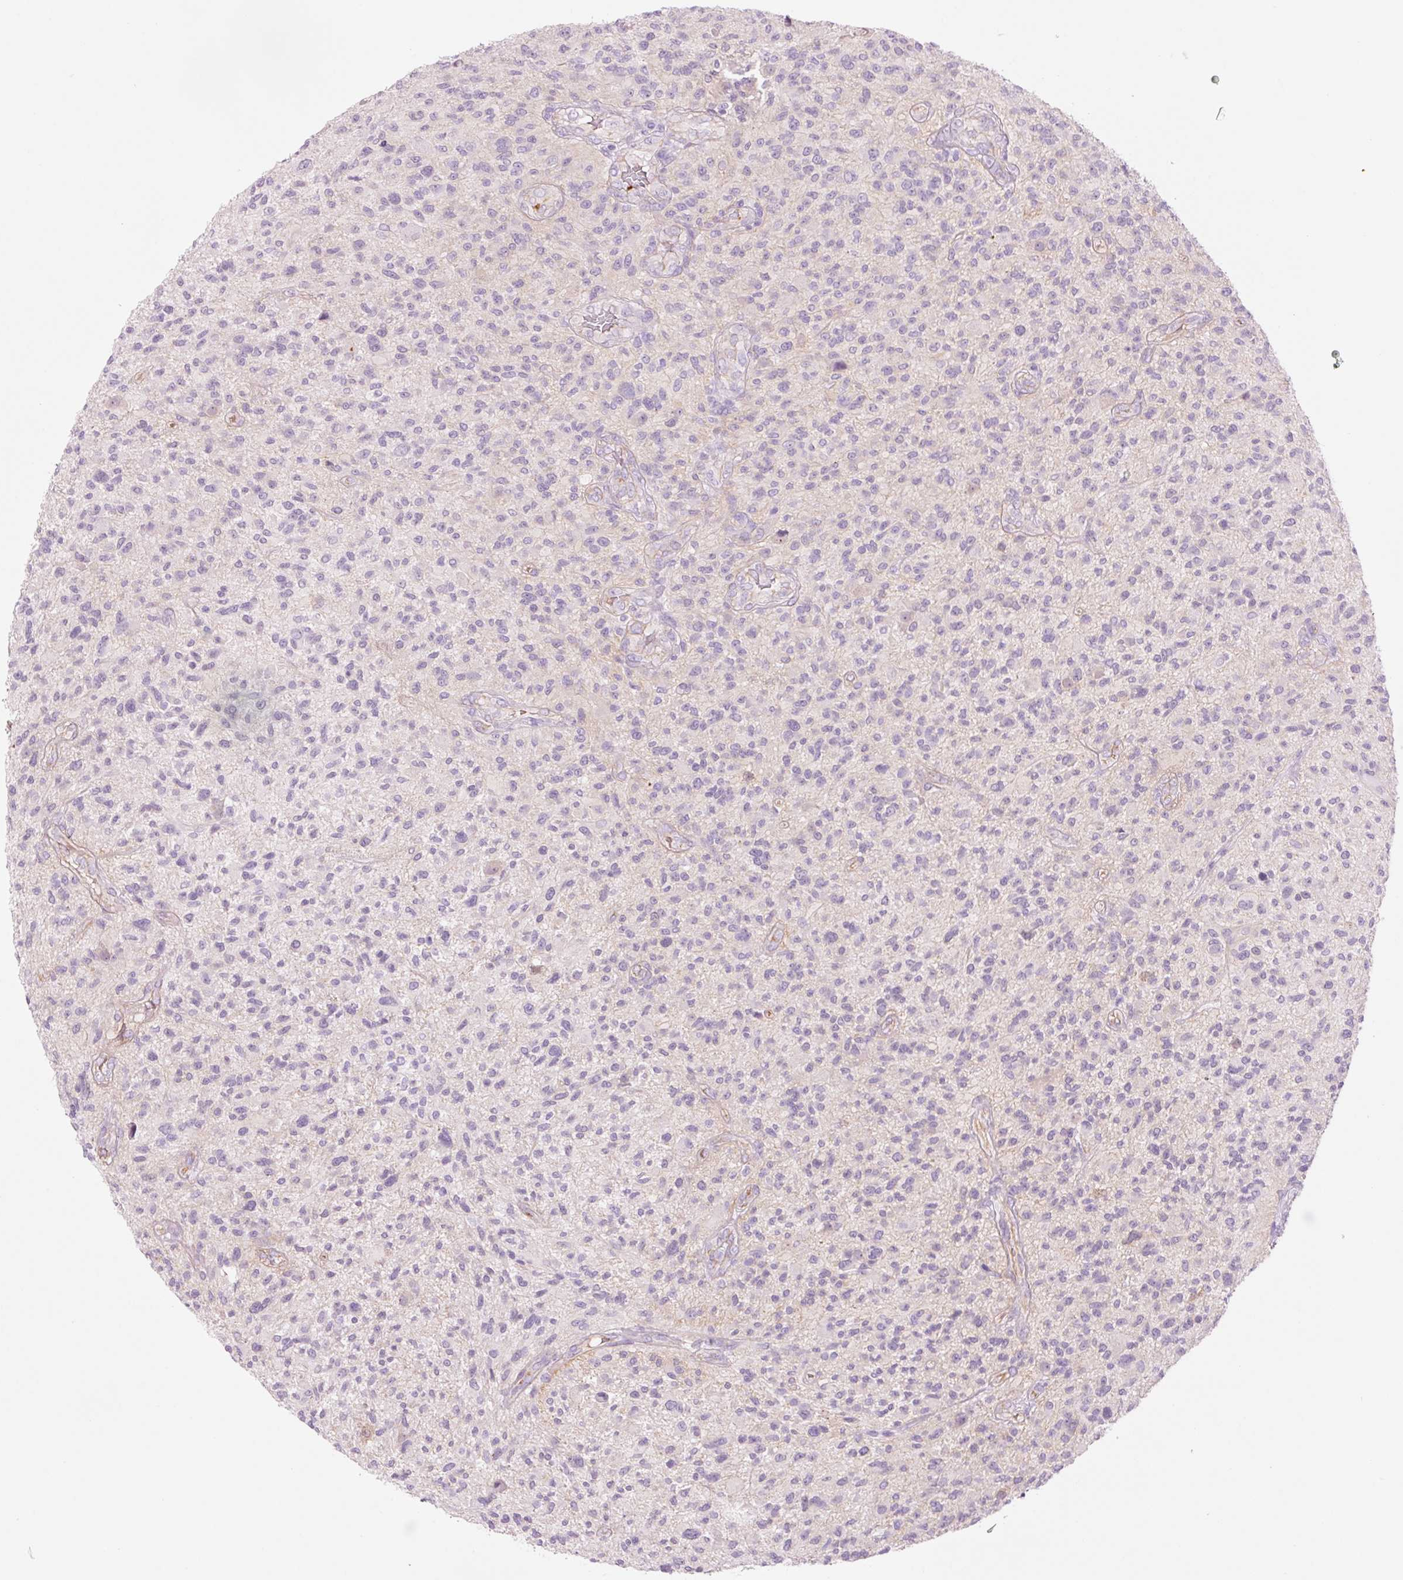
{"staining": {"intensity": "negative", "quantity": "none", "location": "none"}, "tissue": "glioma", "cell_type": "Tumor cells", "image_type": "cancer", "snomed": [{"axis": "morphology", "description": "Glioma, malignant, High grade"}, {"axis": "topography", "description": "Brain"}], "caption": "Tumor cells show no significant protein staining in glioma.", "gene": "HSPA4L", "patient": {"sex": "male", "age": 47}}